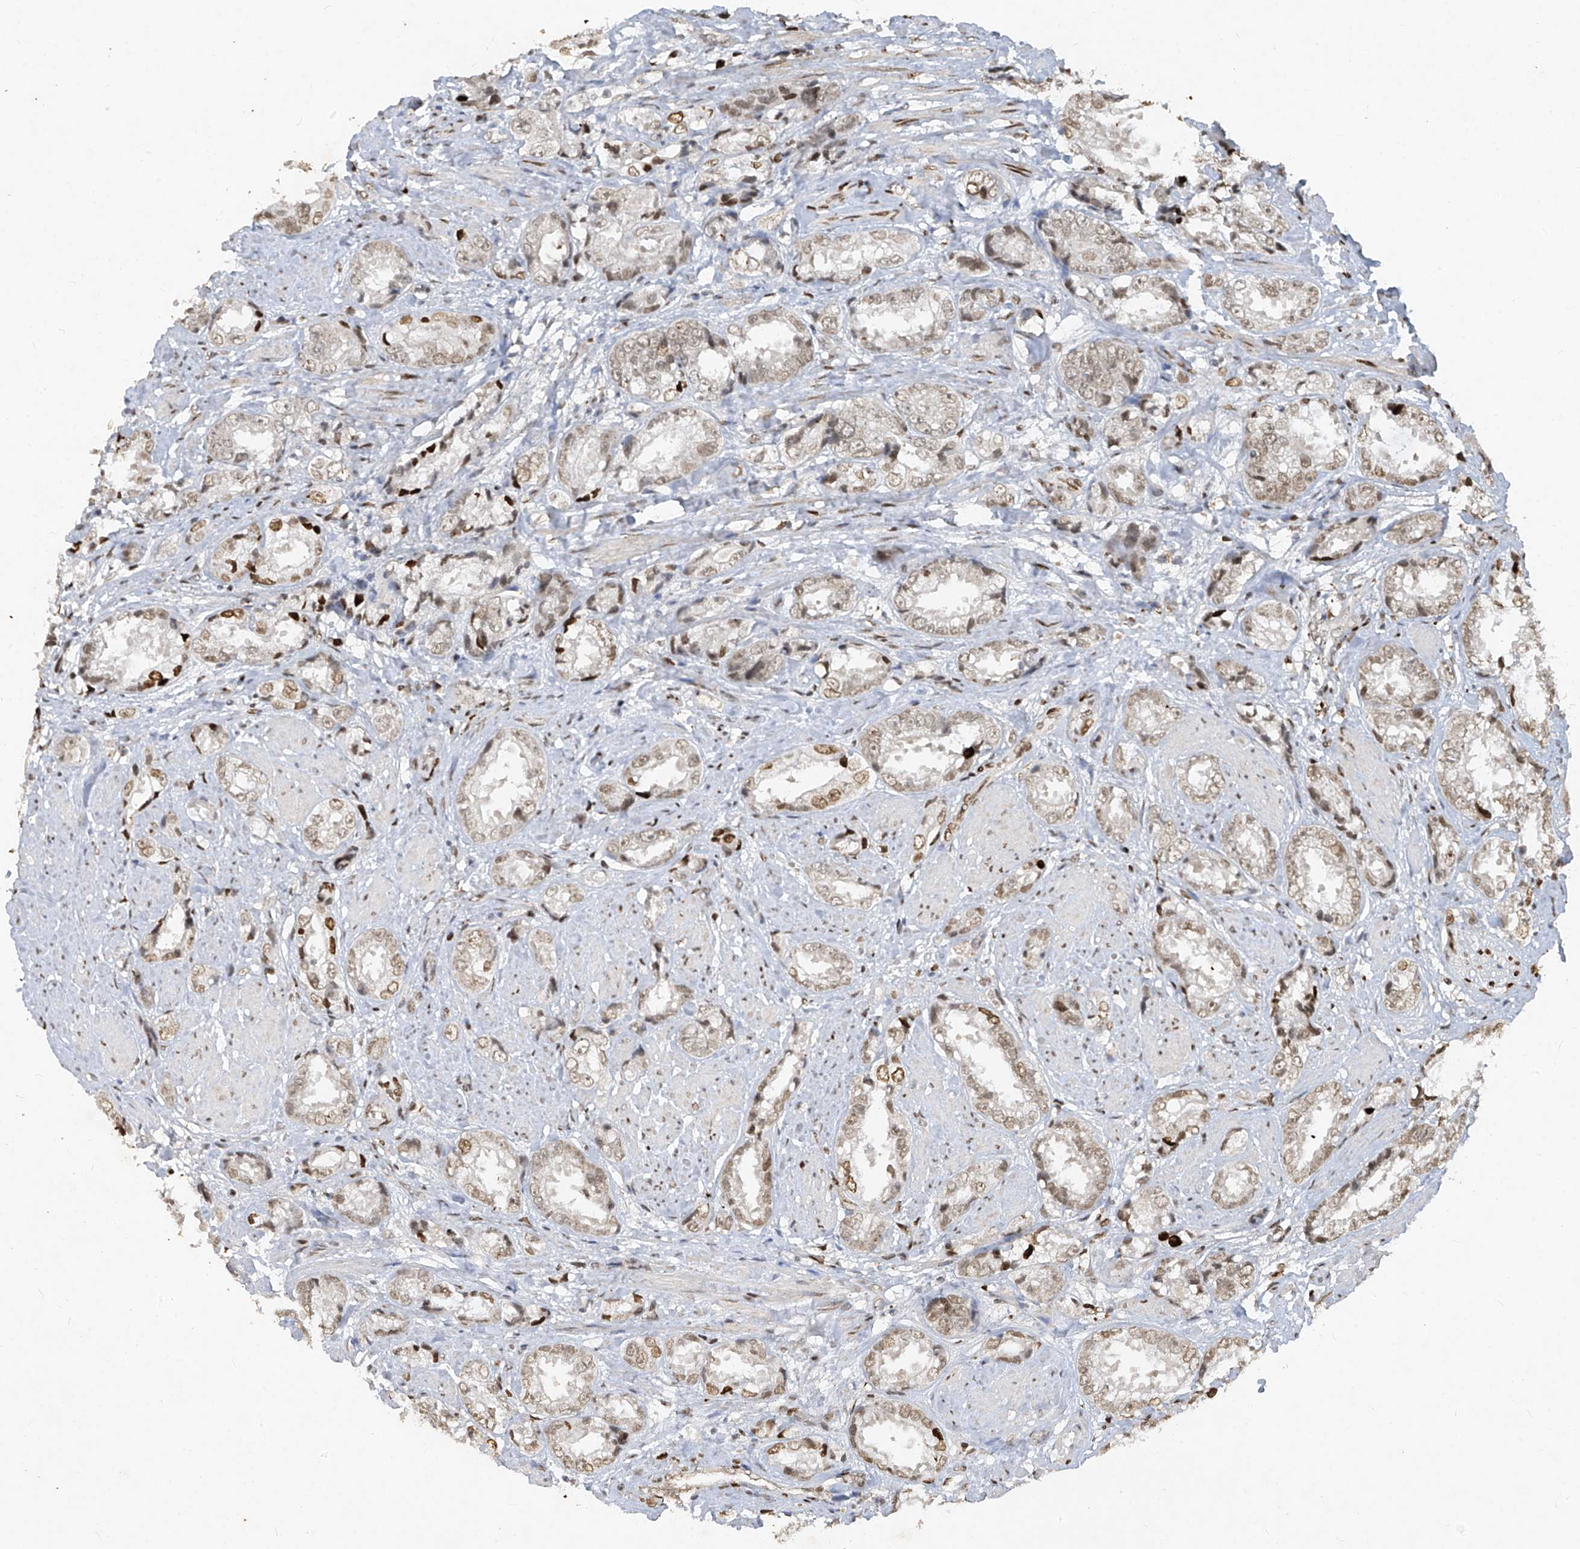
{"staining": {"intensity": "moderate", "quantity": "<25%", "location": "nuclear"}, "tissue": "prostate cancer", "cell_type": "Tumor cells", "image_type": "cancer", "snomed": [{"axis": "morphology", "description": "Adenocarcinoma, High grade"}, {"axis": "topography", "description": "Prostate"}], "caption": "Adenocarcinoma (high-grade) (prostate) stained with immunohistochemistry (IHC) demonstrates moderate nuclear expression in about <25% of tumor cells.", "gene": "ATRIP", "patient": {"sex": "male", "age": 61}}